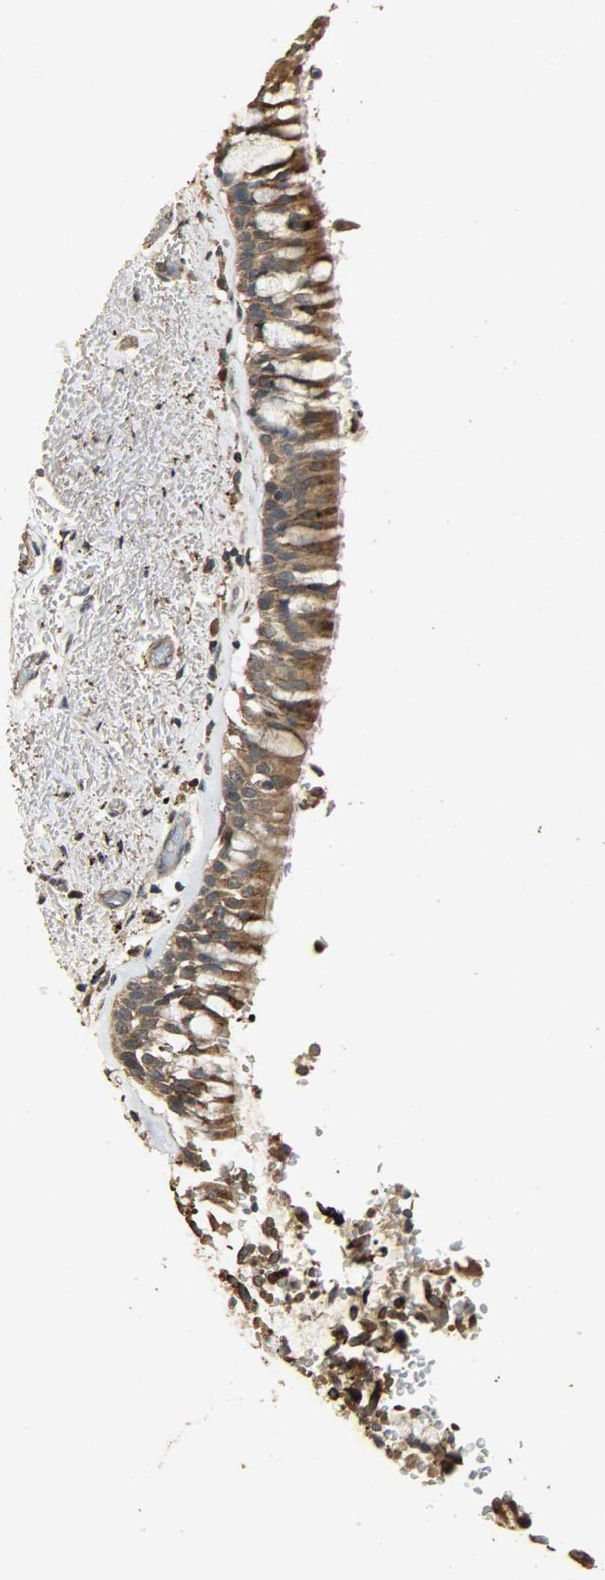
{"staining": {"intensity": "moderate", "quantity": ">75%", "location": "cytoplasmic/membranous"}, "tissue": "bronchus", "cell_type": "Respiratory epithelial cells", "image_type": "normal", "snomed": [{"axis": "morphology", "description": "Normal tissue, NOS"}, {"axis": "morphology", "description": "Adenocarcinoma, NOS"}, {"axis": "topography", "description": "Bronchus"}, {"axis": "topography", "description": "Lung"}], "caption": "Immunohistochemical staining of benign human bronchus displays >75% levels of moderate cytoplasmic/membranous protein positivity in approximately >75% of respiratory epithelial cells. The staining was performed using DAB (3,3'-diaminobenzidine), with brown indicating positive protein expression. Nuclei are stained blue with hematoxylin.", "gene": "CDKN2C", "patient": {"sex": "male", "age": 71}}